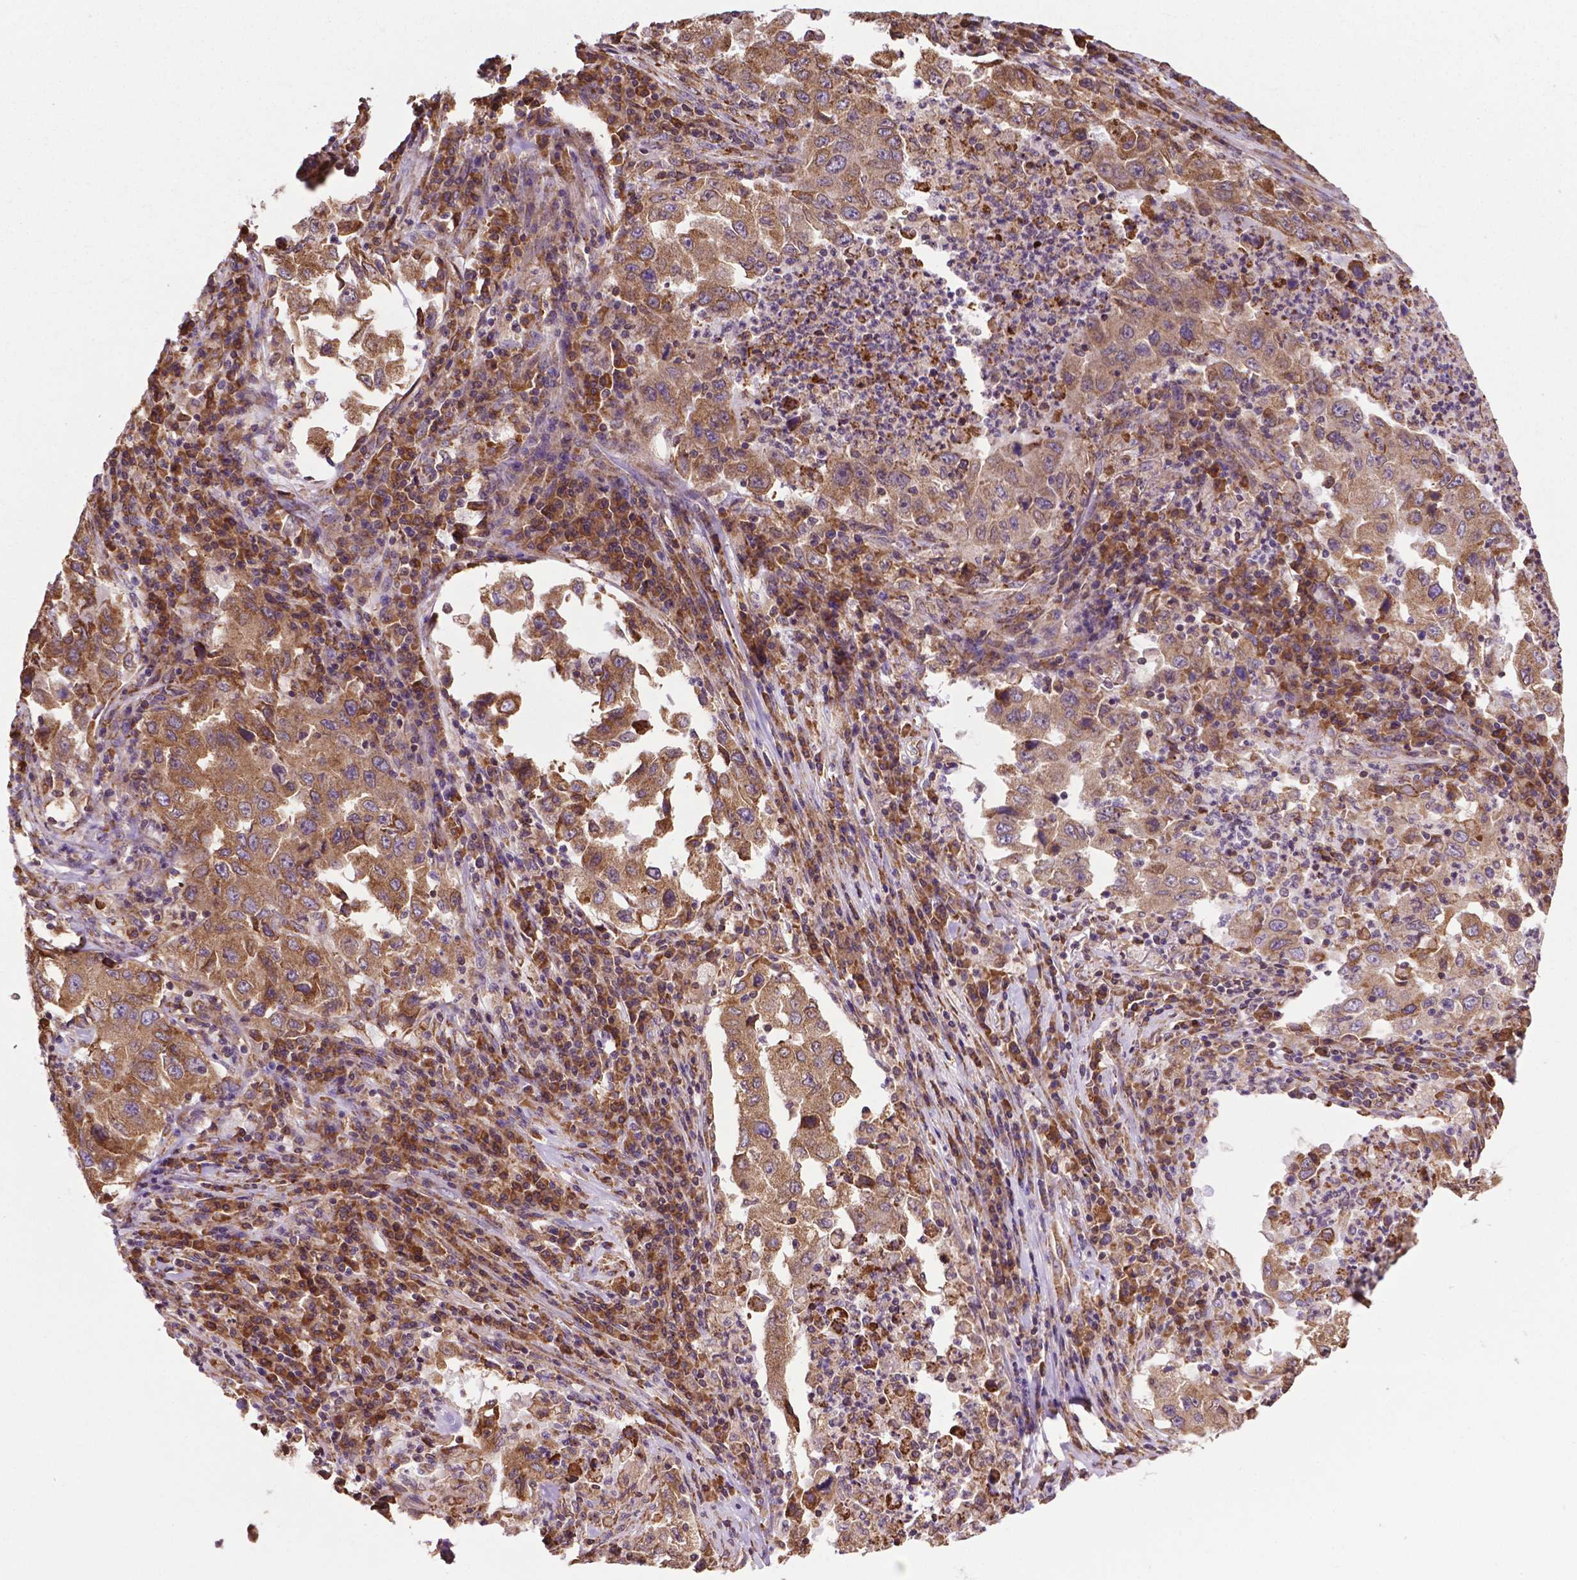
{"staining": {"intensity": "moderate", "quantity": "25%-75%", "location": "cytoplasmic/membranous"}, "tissue": "lung cancer", "cell_type": "Tumor cells", "image_type": "cancer", "snomed": [{"axis": "morphology", "description": "Adenocarcinoma, NOS"}, {"axis": "topography", "description": "Lung"}], "caption": "Lung cancer (adenocarcinoma) stained with a brown dye reveals moderate cytoplasmic/membranous positive expression in approximately 25%-75% of tumor cells.", "gene": "GANAB", "patient": {"sex": "male", "age": 73}}